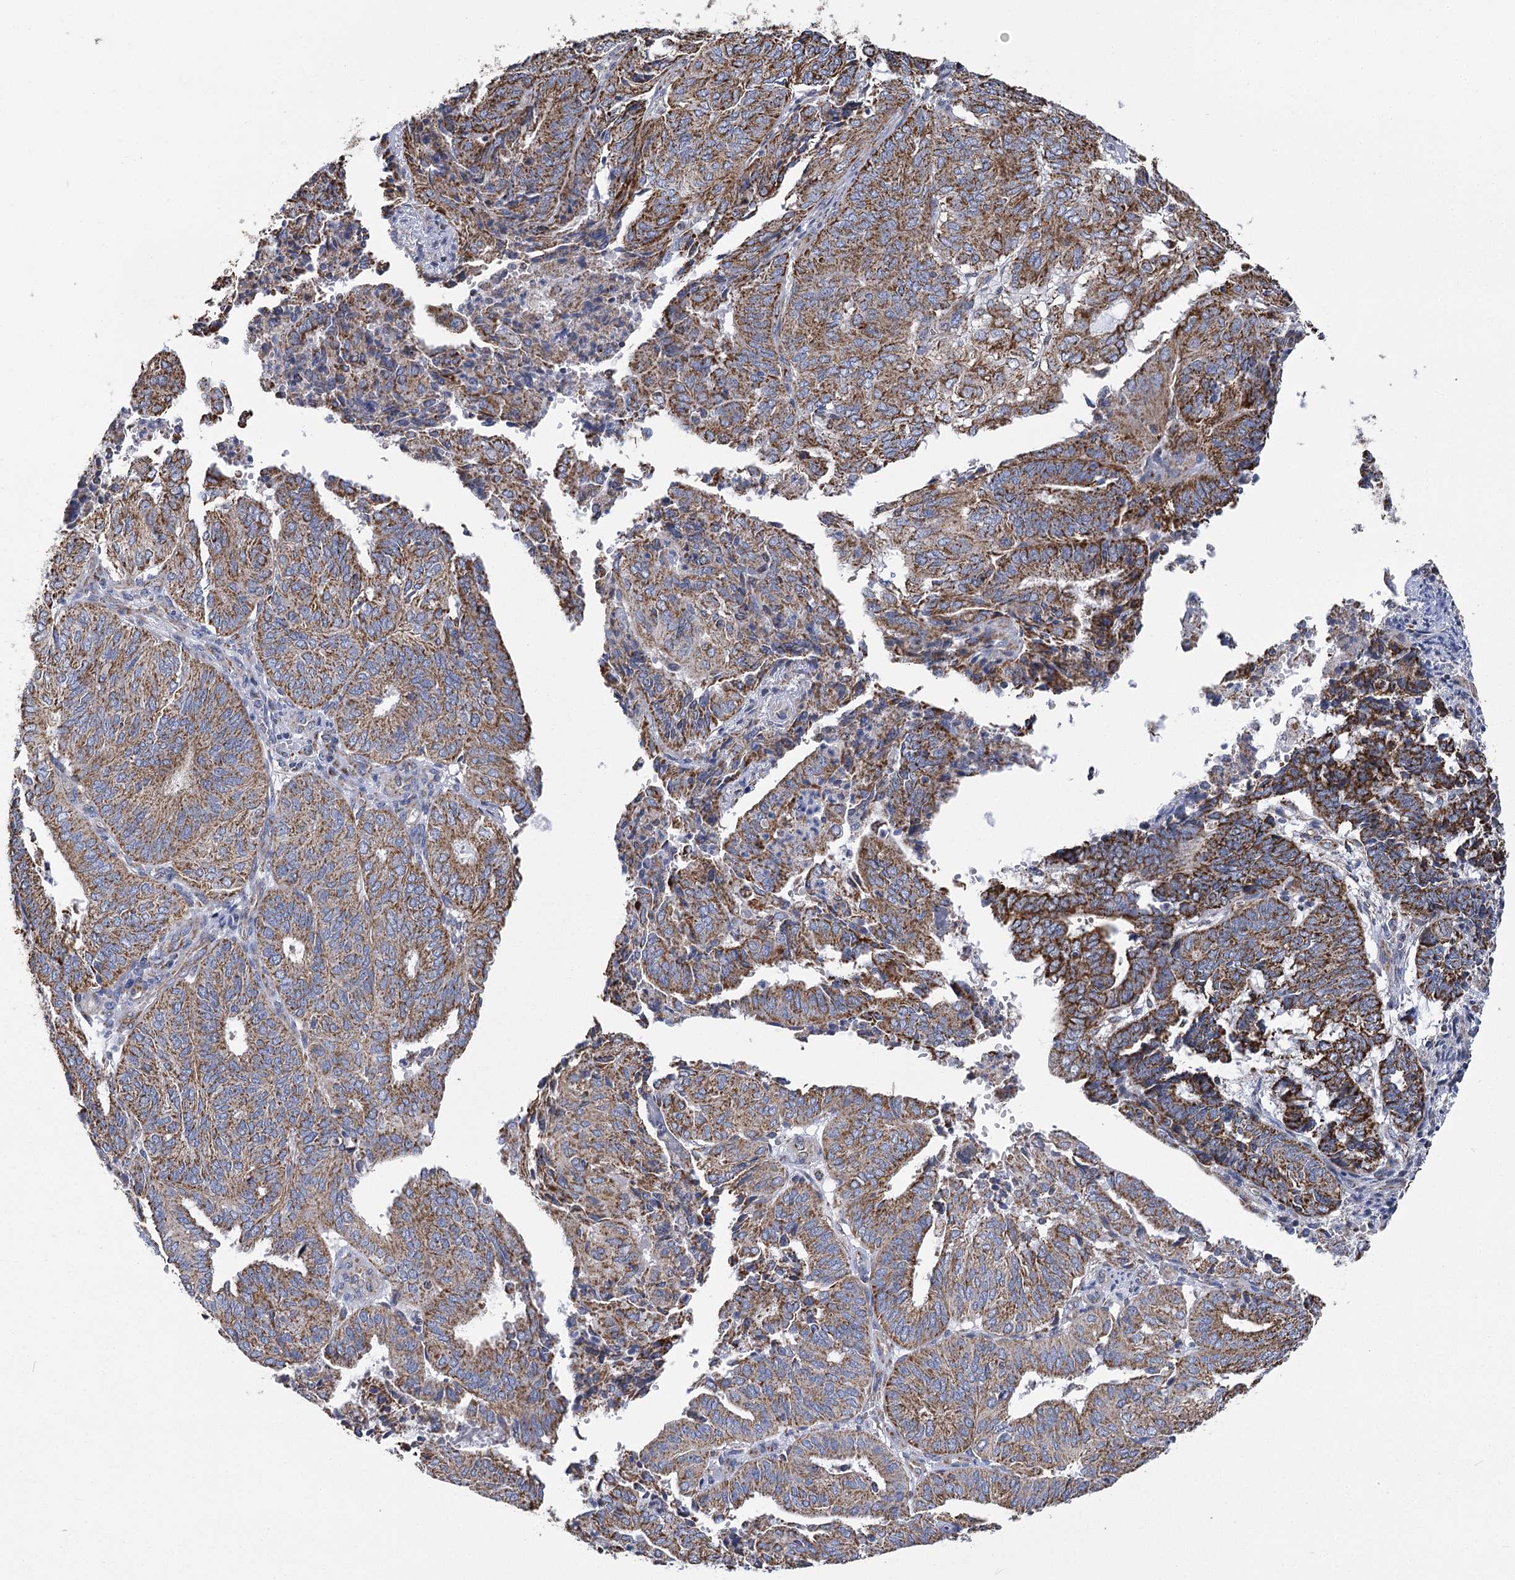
{"staining": {"intensity": "moderate", "quantity": ">75%", "location": "cytoplasmic/membranous"}, "tissue": "endometrial cancer", "cell_type": "Tumor cells", "image_type": "cancer", "snomed": [{"axis": "morphology", "description": "Adenocarcinoma, NOS"}, {"axis": "topography", "description": "Uterus"}], "caption": "About >75% of tumor cells in endometrial cancer (adenocarcinoma) exhibit moderate cytoplasmic/membranous protein expression as visualized by brown immunohistochemical staining.", "gene": "CCDC73", "patient": {"sex": "female", "age": 60}}